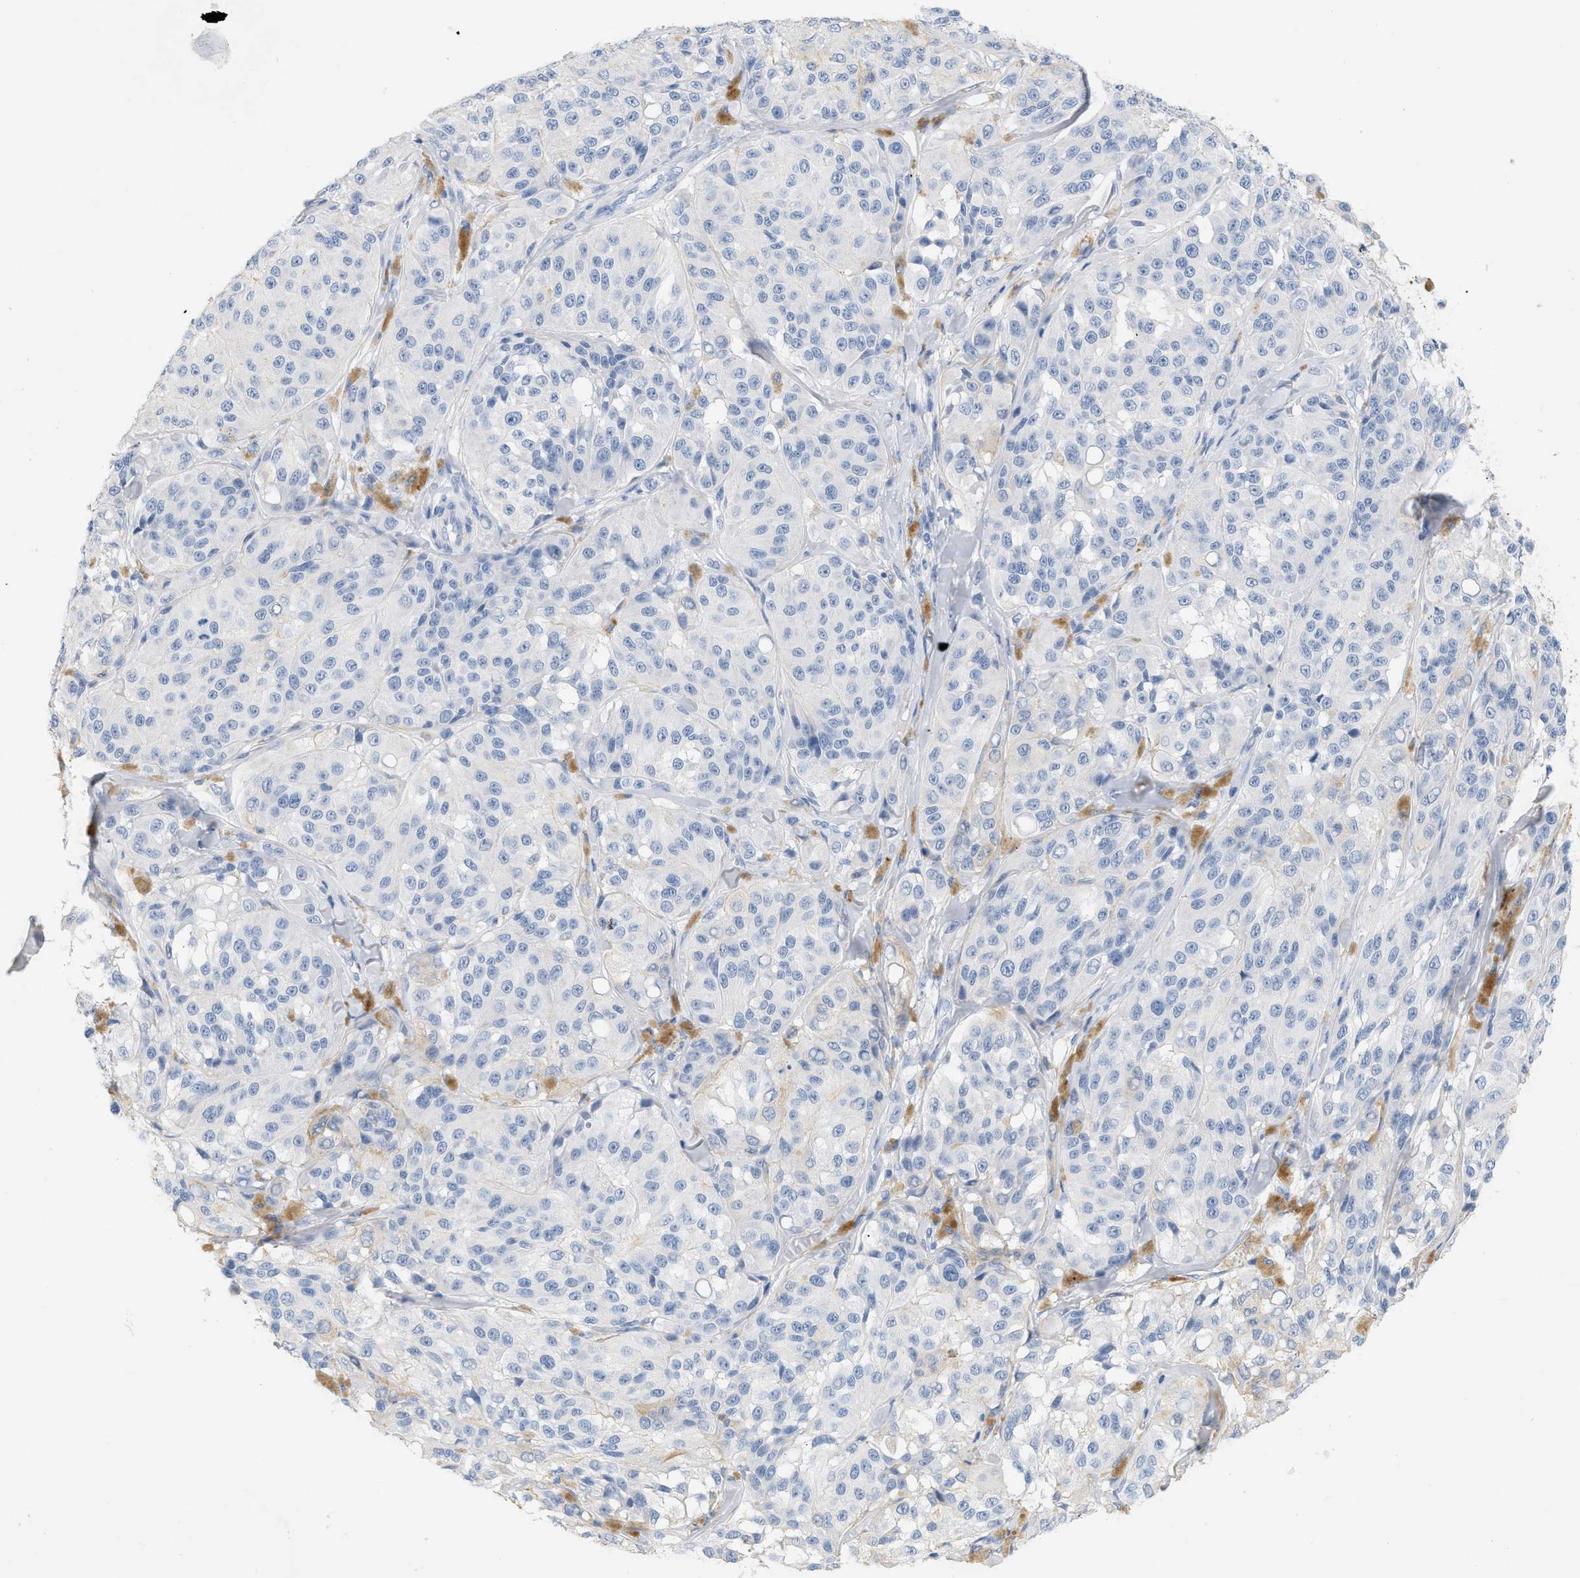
{"staining": {"intensity": "negative", "quantity": "none", "location": "none"}, "tissue": "melanoma", "cell_type": "Tumor cells", "image_type": "cancer", "snomed": [{"axis": "morphology", "description": "Malignant melanoma, NOS"}, {"axis": "topography", "description": "Skin"}], "caption": "Tumor cells show no significant protein positivity in melanoma.", "gene": "CFH", "patient": {"sex": "male", "age": 84}}